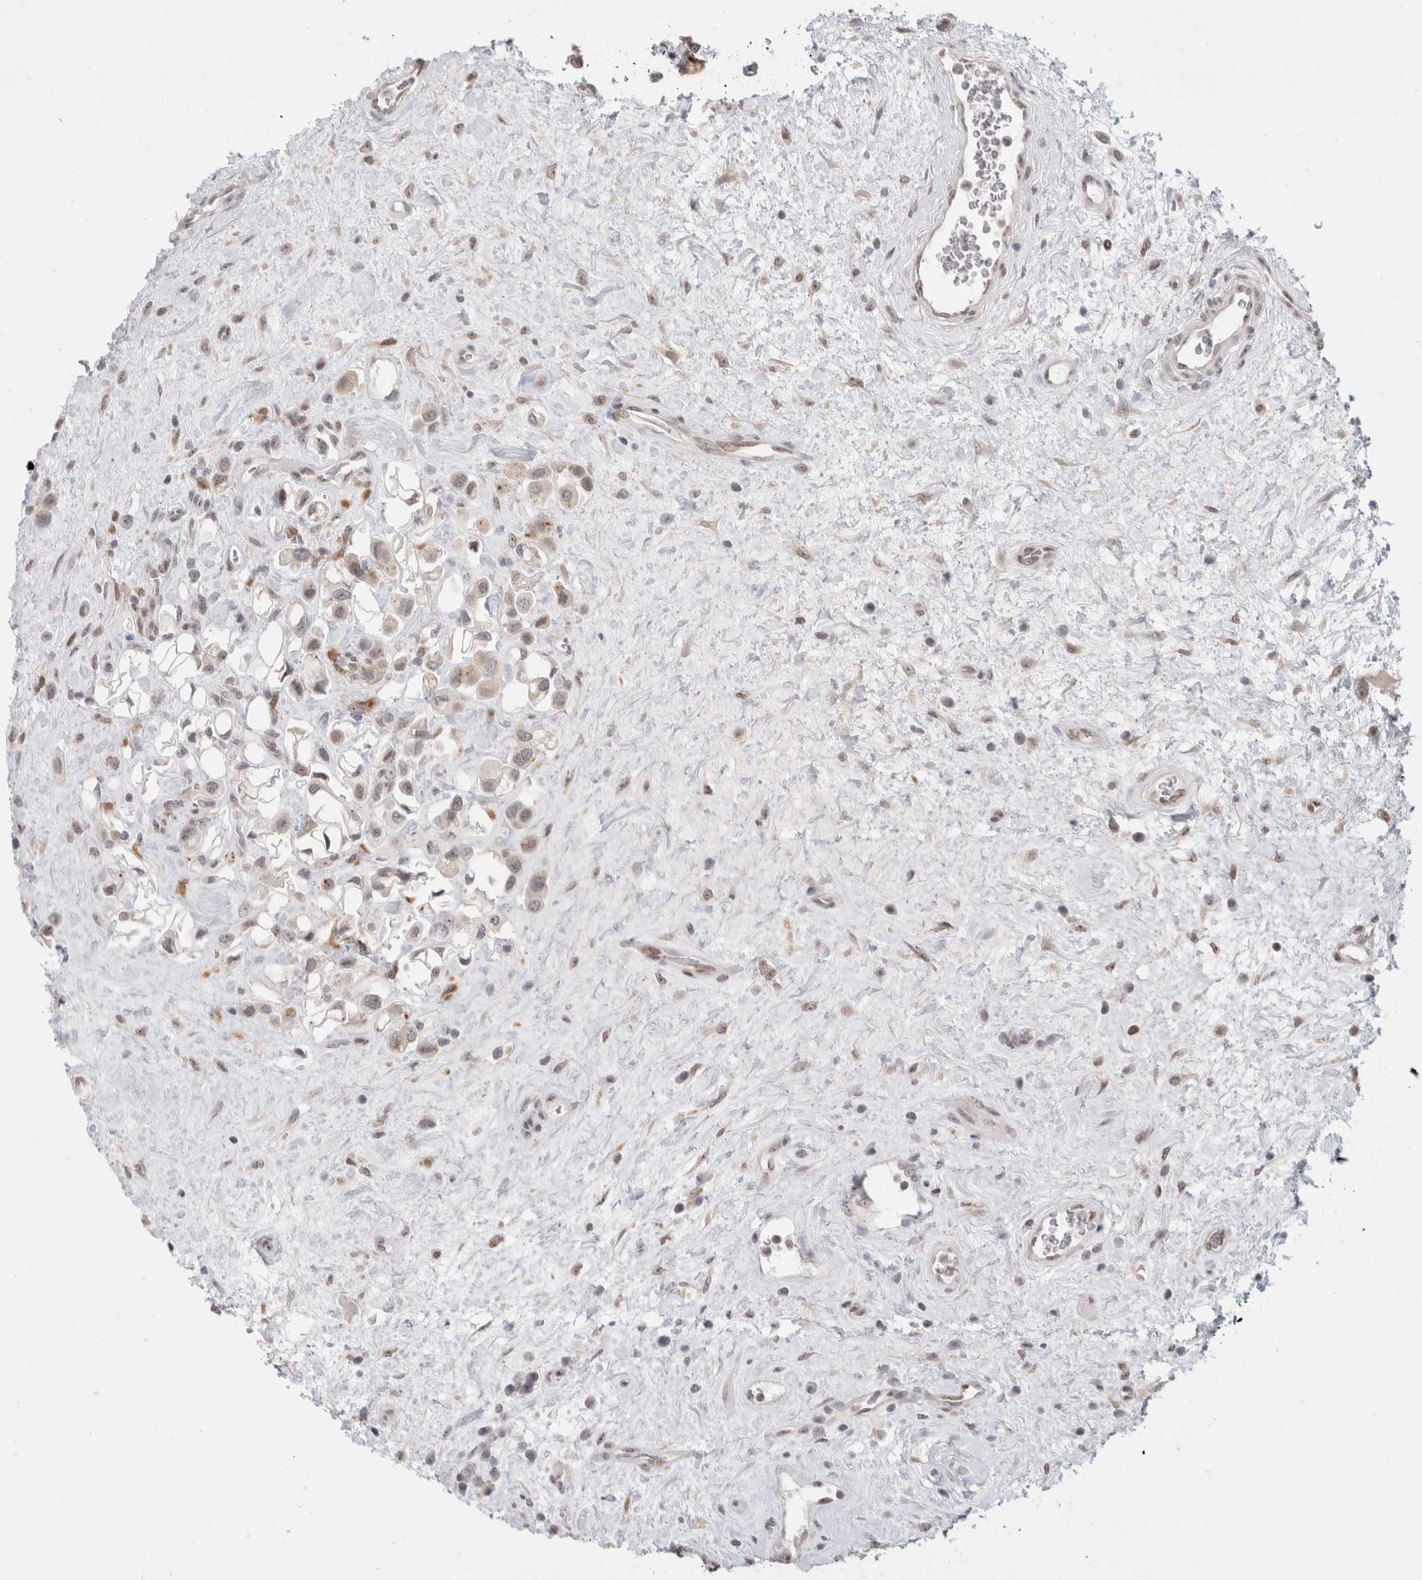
{"staining": {"intensity": "weak", "quantity": ">75%", "location": "nuclear"}, "tissue": "urothelial cancer", "cell_type": "Tumor cells", "image_type": "cancer", "snomed": [{"axis": "morphology", "description": "Urothelial carcinoma, High grade"}, {"axis": "topography", "description": "Urinary bladder"}], "caption": "This is an image of IHC staining of urothelial carcinoma (high-grade), which shows weak positivity in the nuclear of tumor cells.", "gene": "SENP6", "patient": {"sex": "male", "age": 50}}